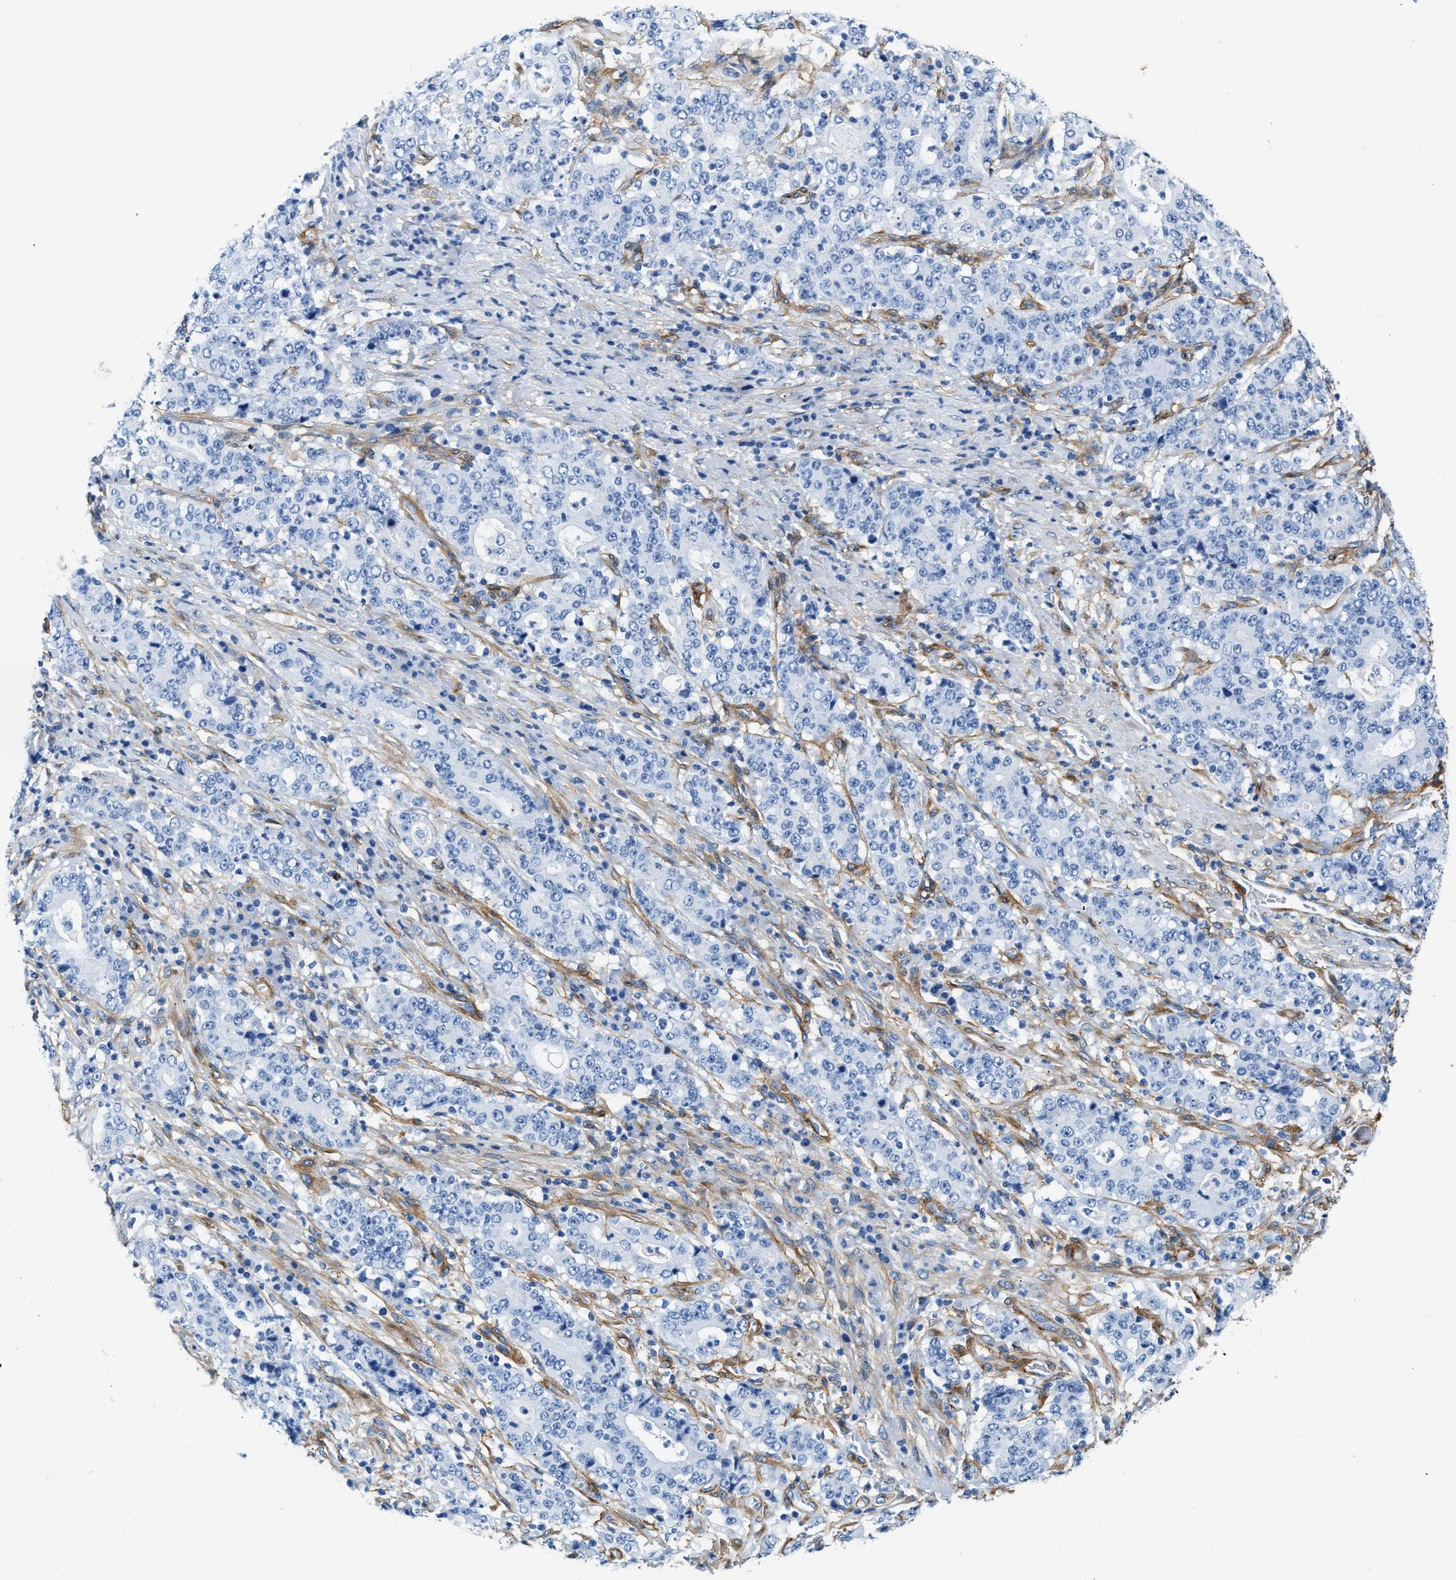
{"staining": {"intensity": "negative", "quantity": "none", "location": "none"}, "tissue": "stomach cancer", "cell_type": "Tumor cells", "image_type": "cancer", "snomed": [{"axis": "morphology", "description": "Normal tissue, NOS"}, {"axis": "morphology", "description": "Adenocarcinoma, NOS"}, {"axis": "topography", "description": "Stomach, upper"}, {"axis": "topography", "description": "Stomach"}], "caption": "Human stomach adenocarcinoma stained for a protein using IHC reveals no positivity in tumor cells.", "gene": "PDGFRB", "patient": {"sex": "male", "age": 59}}